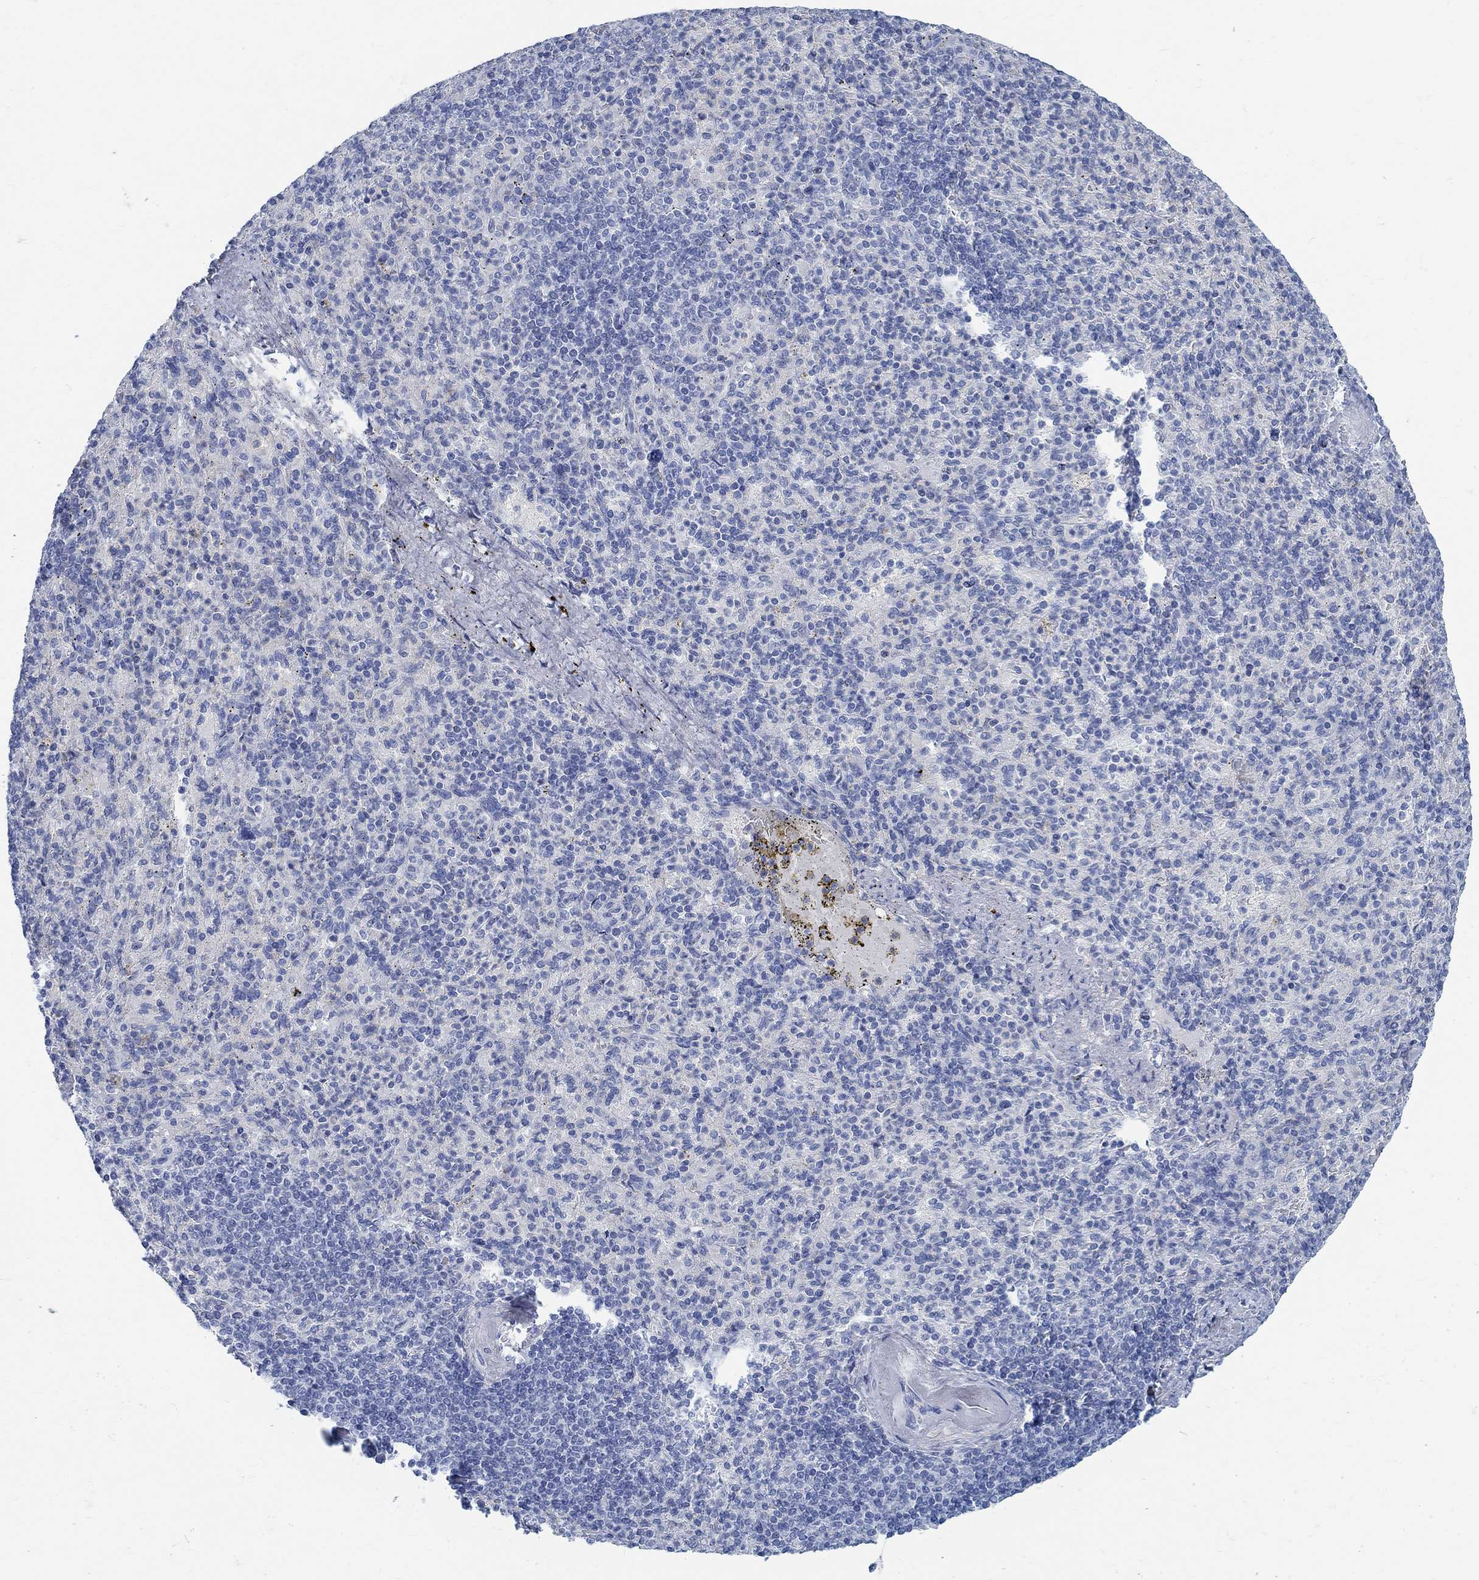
{"staining": {"intensity": "negative", "quantity": "none", "location": "none"}, "tissue": "spleen", "cell_type": "Cells in red pulp", "image_type": "normal", "snomed": [{"axis": "morphology", "description": "Normal tissue, NOS"}, {"axis": "topography", "description": "Spleen"}], "caption": "DAB (3,3'-diaminobenzidine) immunohistochemical staining of normal human spleen exhibits no significant positivity in cells in red pulp.", "gene": "RBM20", "patient": {"sex": "female", "age": 74}}